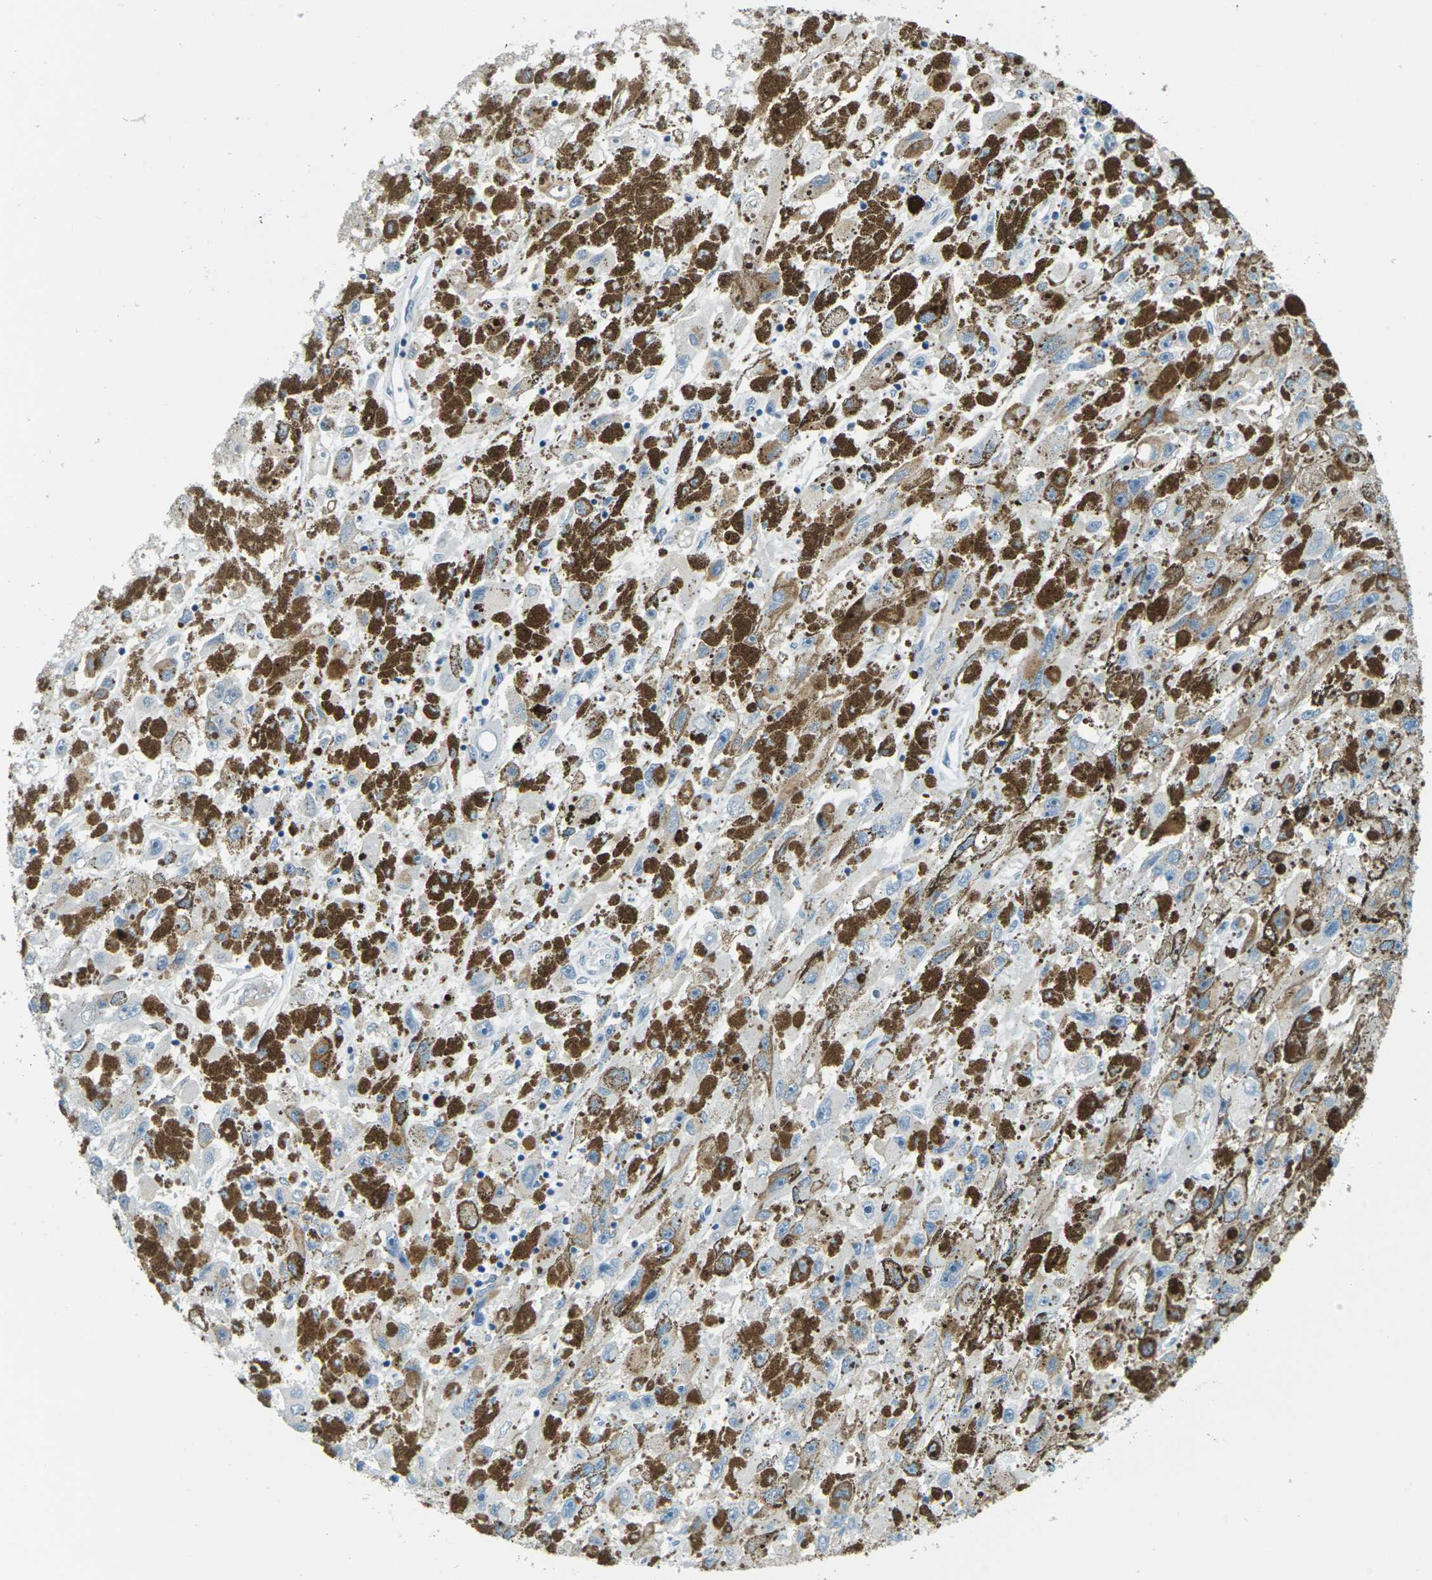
{"staining": {"intensity": "negative", "quantity": "none", "location": "none"}, "tissue": "melanoma", "cell_type": "Tumor cells", "image_type": "cancer", "snomed": [{"axis": "morphology", "description": "Malignant melanoma, NOS"}, {"axis": "topography", "description": "Skin"}], "caption": "A high-resolution micrograph shows immunohistochemistry (IHC) staining of melanoma, which exhibits no significant expression in tumor cells. The staining was performed using DAB (3,3'-diaminobenzidine) to visualize the protein expression in brown, while the nuclei were stained in blue with hematoxylin (Magnification: 20x).", "gene": "NANOS2", "patient": {"sex": "female", "age": 104}}